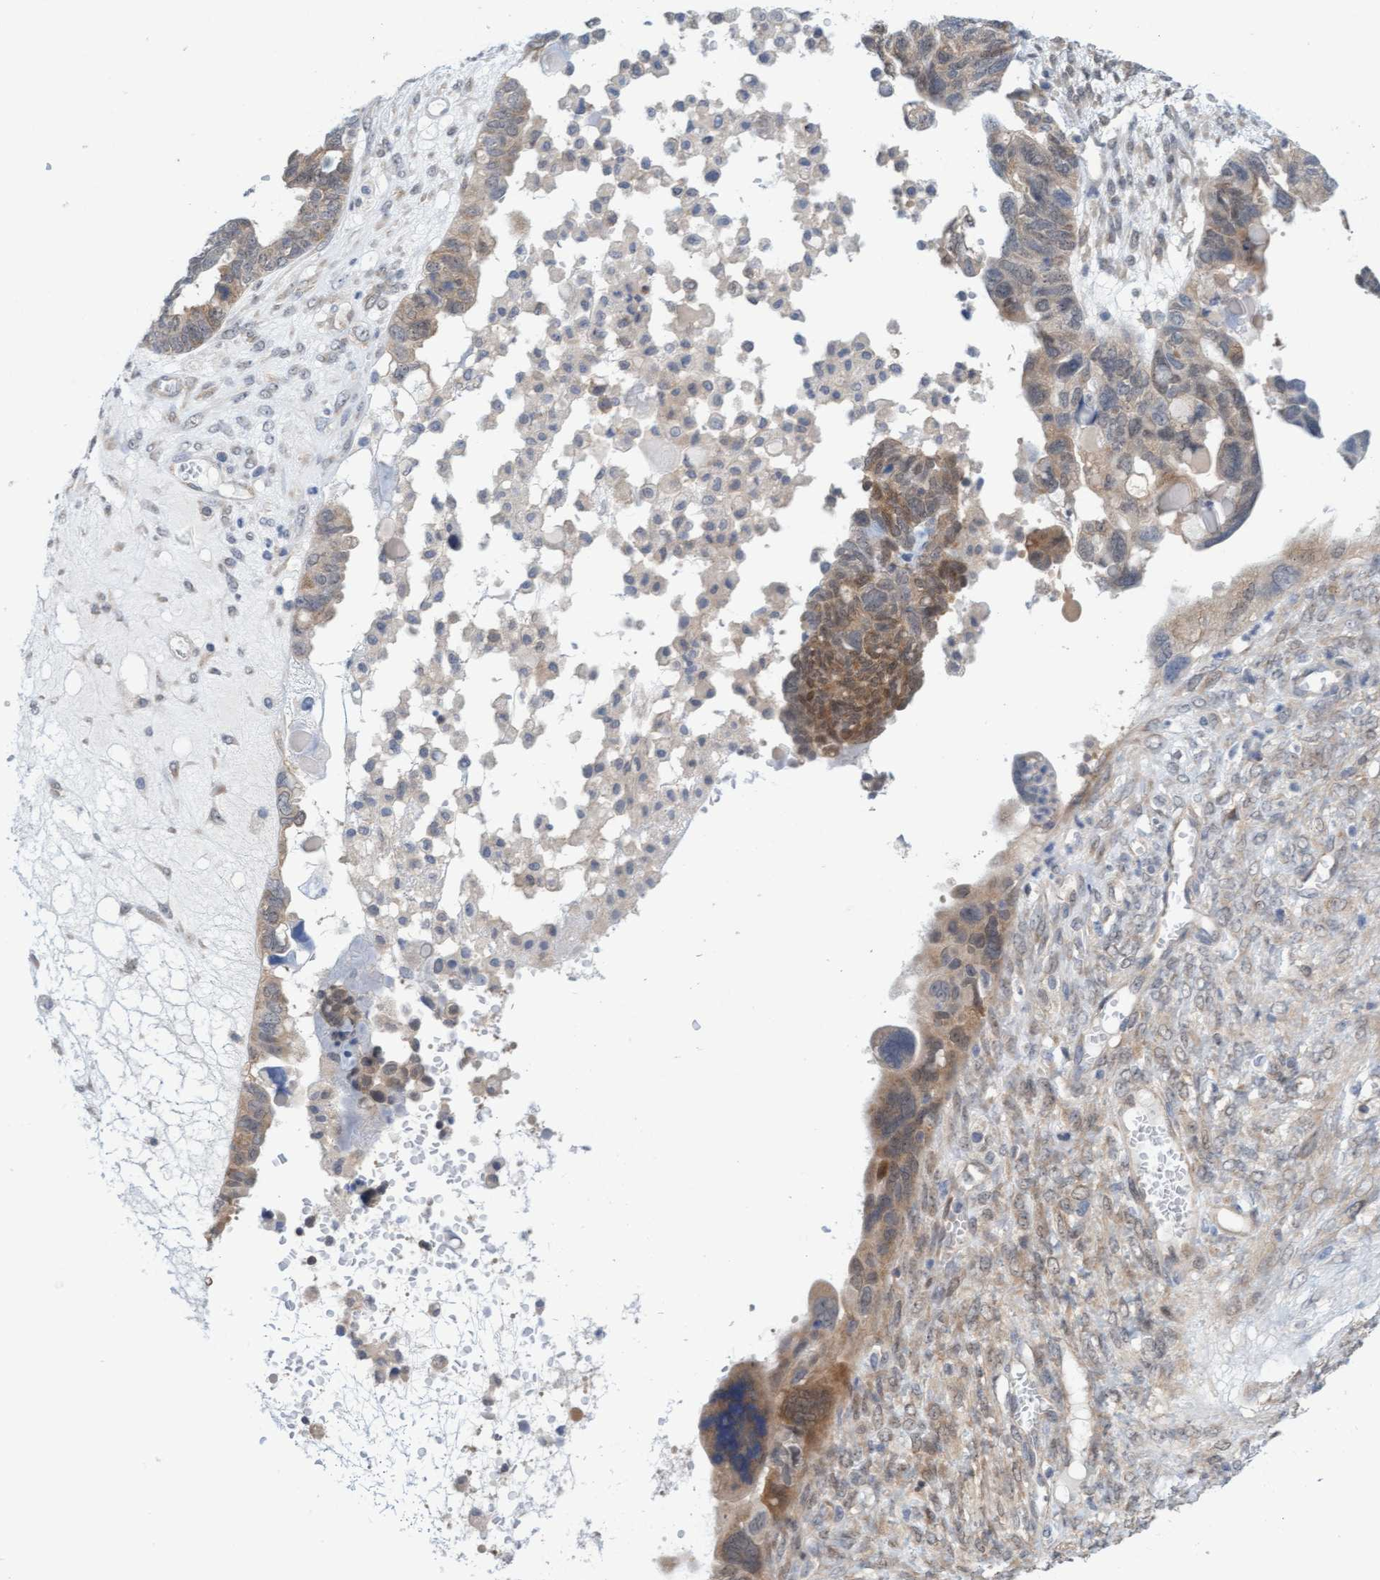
{"staining": {"intensity": "weak", "quantity": ">75%", "location": "cytoplasmic/membranous"}, "tissue": "ovarian cancer", "cell_type": "Tumor cells", "image_type": "cancer", "snomed": [{"axis": "morphology", "description": "Cystadenocarcinoma, serous, NOS"}, {"axis": "topography", "description": "Ovary"}], "caption": "A low amount of weak cytoplasmic/membranous expression is present in approximately >75% of tumor cells in ovarian cancer tissue.", "gene": "AMZ2", "patient": {"sex": "female", "age": 79}}